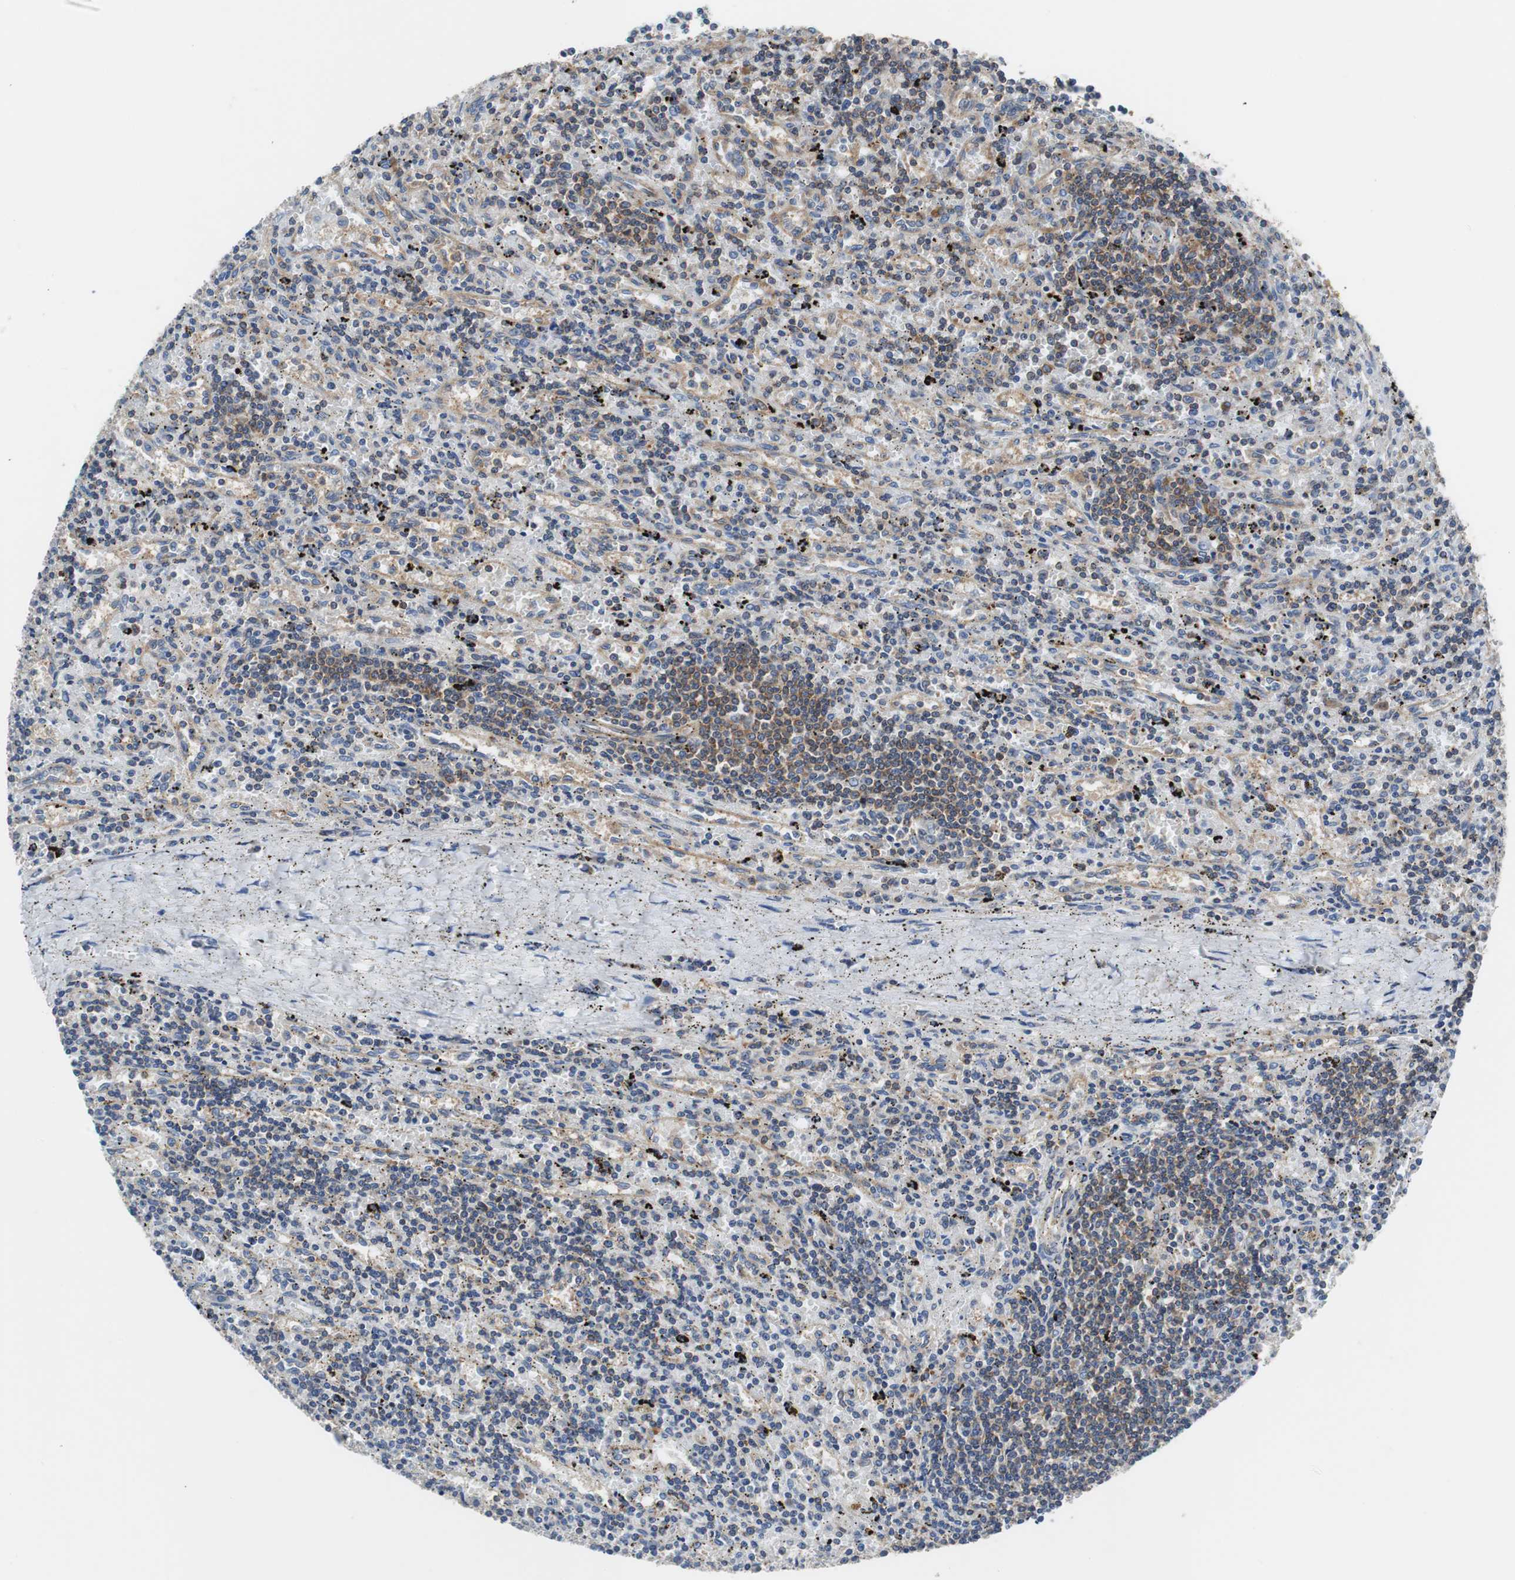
{"staining": {"intensity": "strong", "quantity": "25%-75%", "location": "cytoplasmic/membranous"}, "tissue": "lymphoma", "cell_type": "Tumor cells", "image_type": "cancer", "snomed": [{"axis": "morphology", "description": "Malignant lymphoma, non-Hodgkin's type, Low grade"}, {"axis": "topography", "description": "Spleen"}], "caption": "A high-resolution micrograph shows immunohistochemistry staining of lymphoma, which reveals strong cytoplasmic/membranous staining in about 25%-75% of tumor cells.", "gene": "BRAF", "patient": {"sex": "male", "age": 76}}